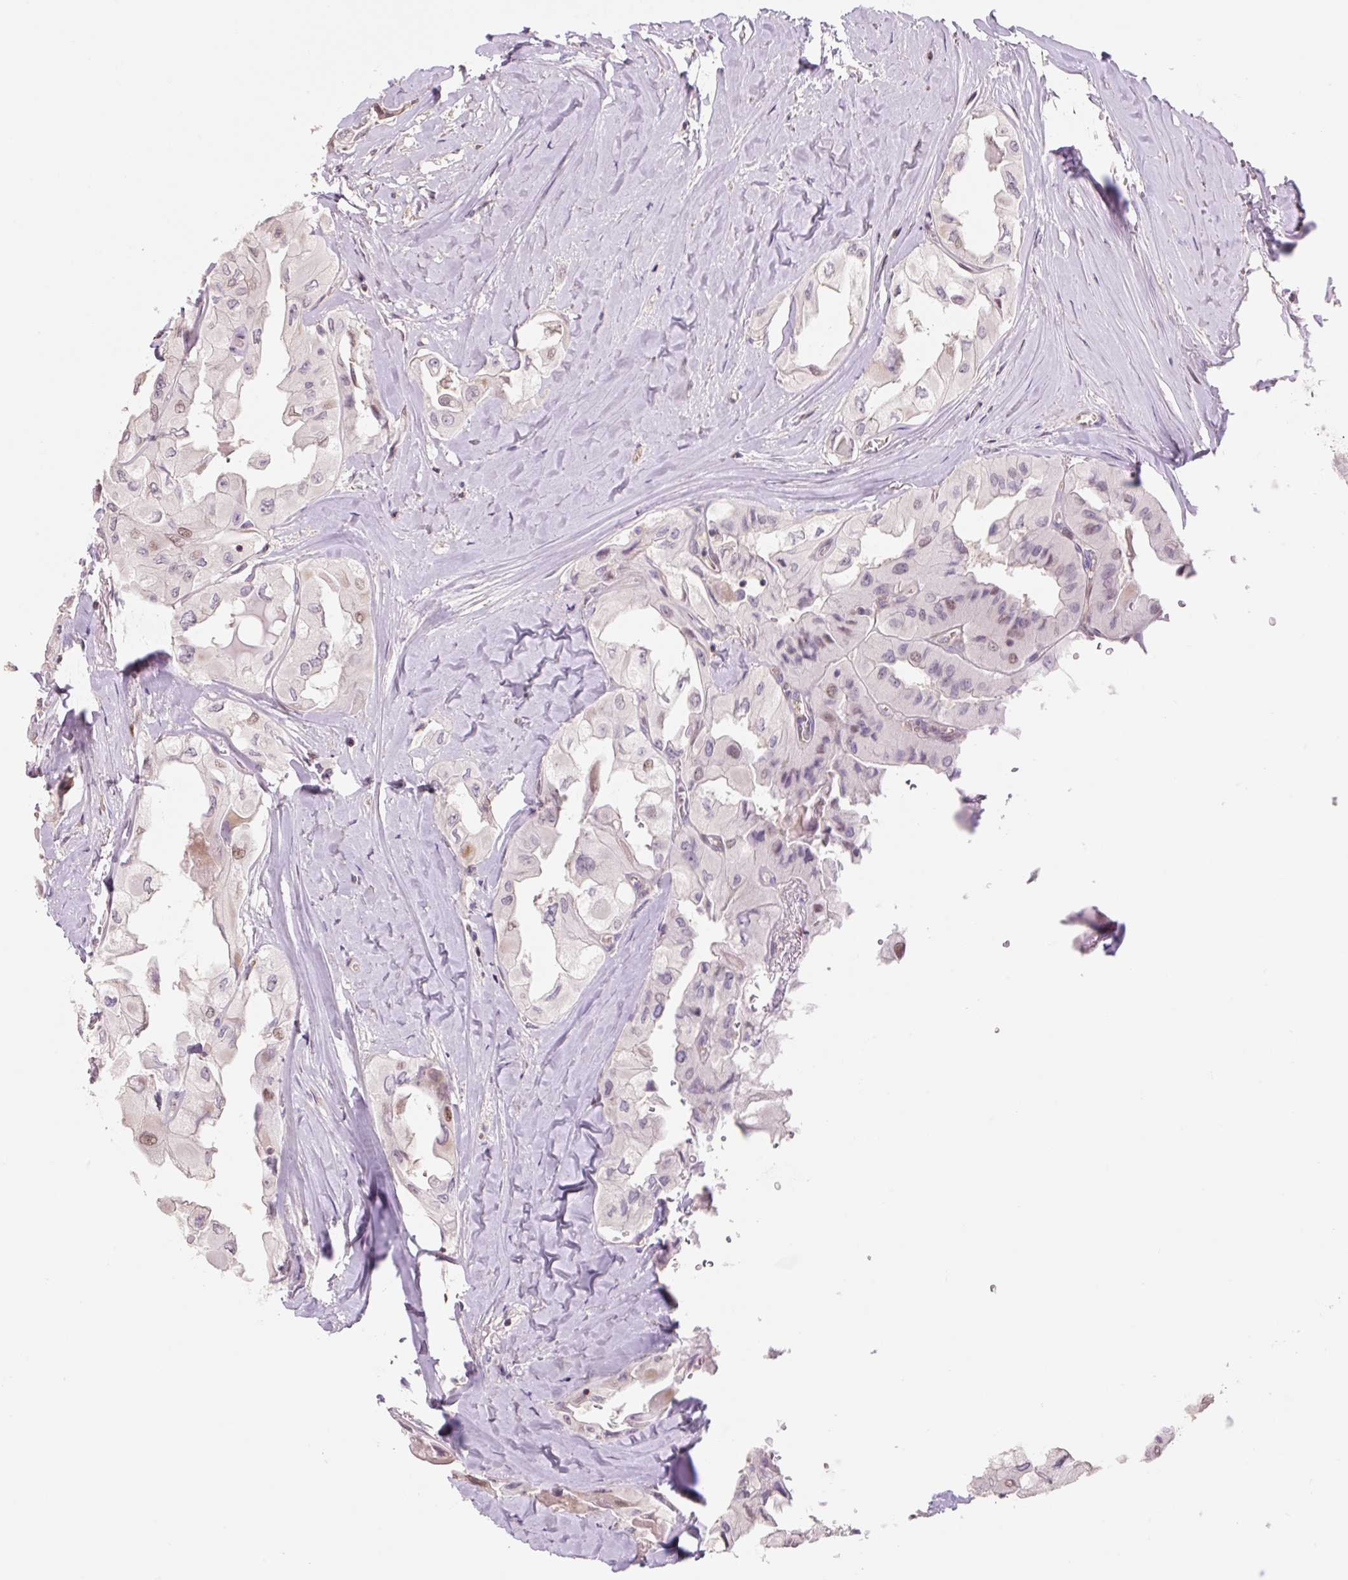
{"staining": {"intensity": "weak", "quantity": "25%-75%", "location": "nuclear"}, "tissue": "thyroid cancer", "cell_type": "Tumor cells", "image_type": "cancer", "snomed": [{"axis": "morphology", "description": "Normal tissue, NOS"}, {"axis": "morphology", "description": "Papillary adenocarcinoma, NOS"}, {"axis": "topography", "description": "Thyroid gland"}], "caption": "A micrograph showing weak nuclear staining in about 25%-75% of tumor cells in papillary adenocarcinoma (thyroid), as visualized by brown immunohistochemical staining.", "gene": "ZNF552", "patient": {"sex": "female", "age": 59}}